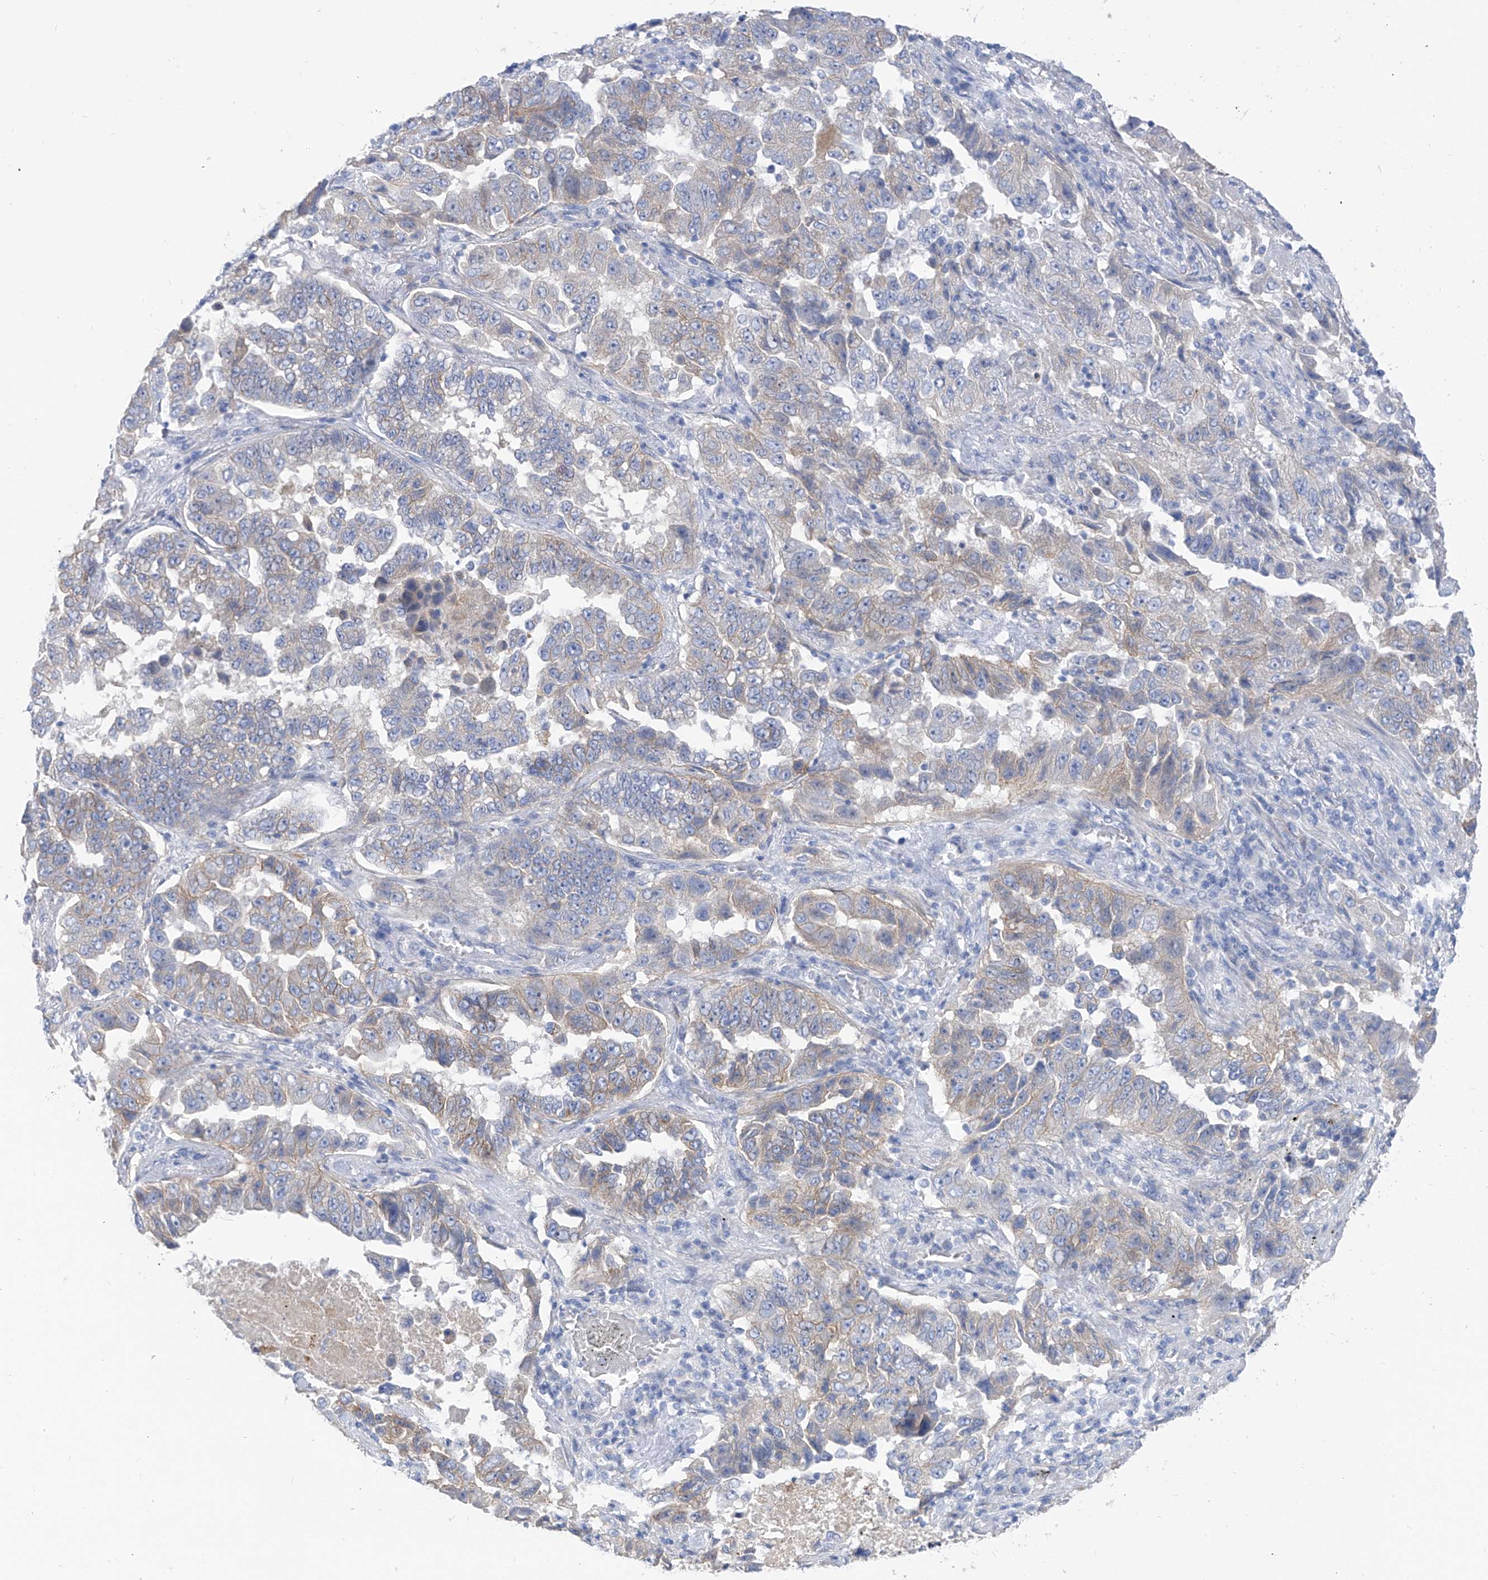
{"staining": {"intensity": "weak", "quantity": "<25%", "location": "cytoplasmic/membranous"}, "tissue": "lung cancer", "cell_type": "Tumor cells", "image_type": "cancer", "snomed": [{"axis": "morphology", "description": "Adenocarcinoma, NOS"}, {"axis": "topography", "description": "Lung"}], "caption": "Tumor cells are negative for protein expression in human lung adenocarcinoma.", "gene": "ITGA9", "patient": {"sex": "female", "age": 51}}